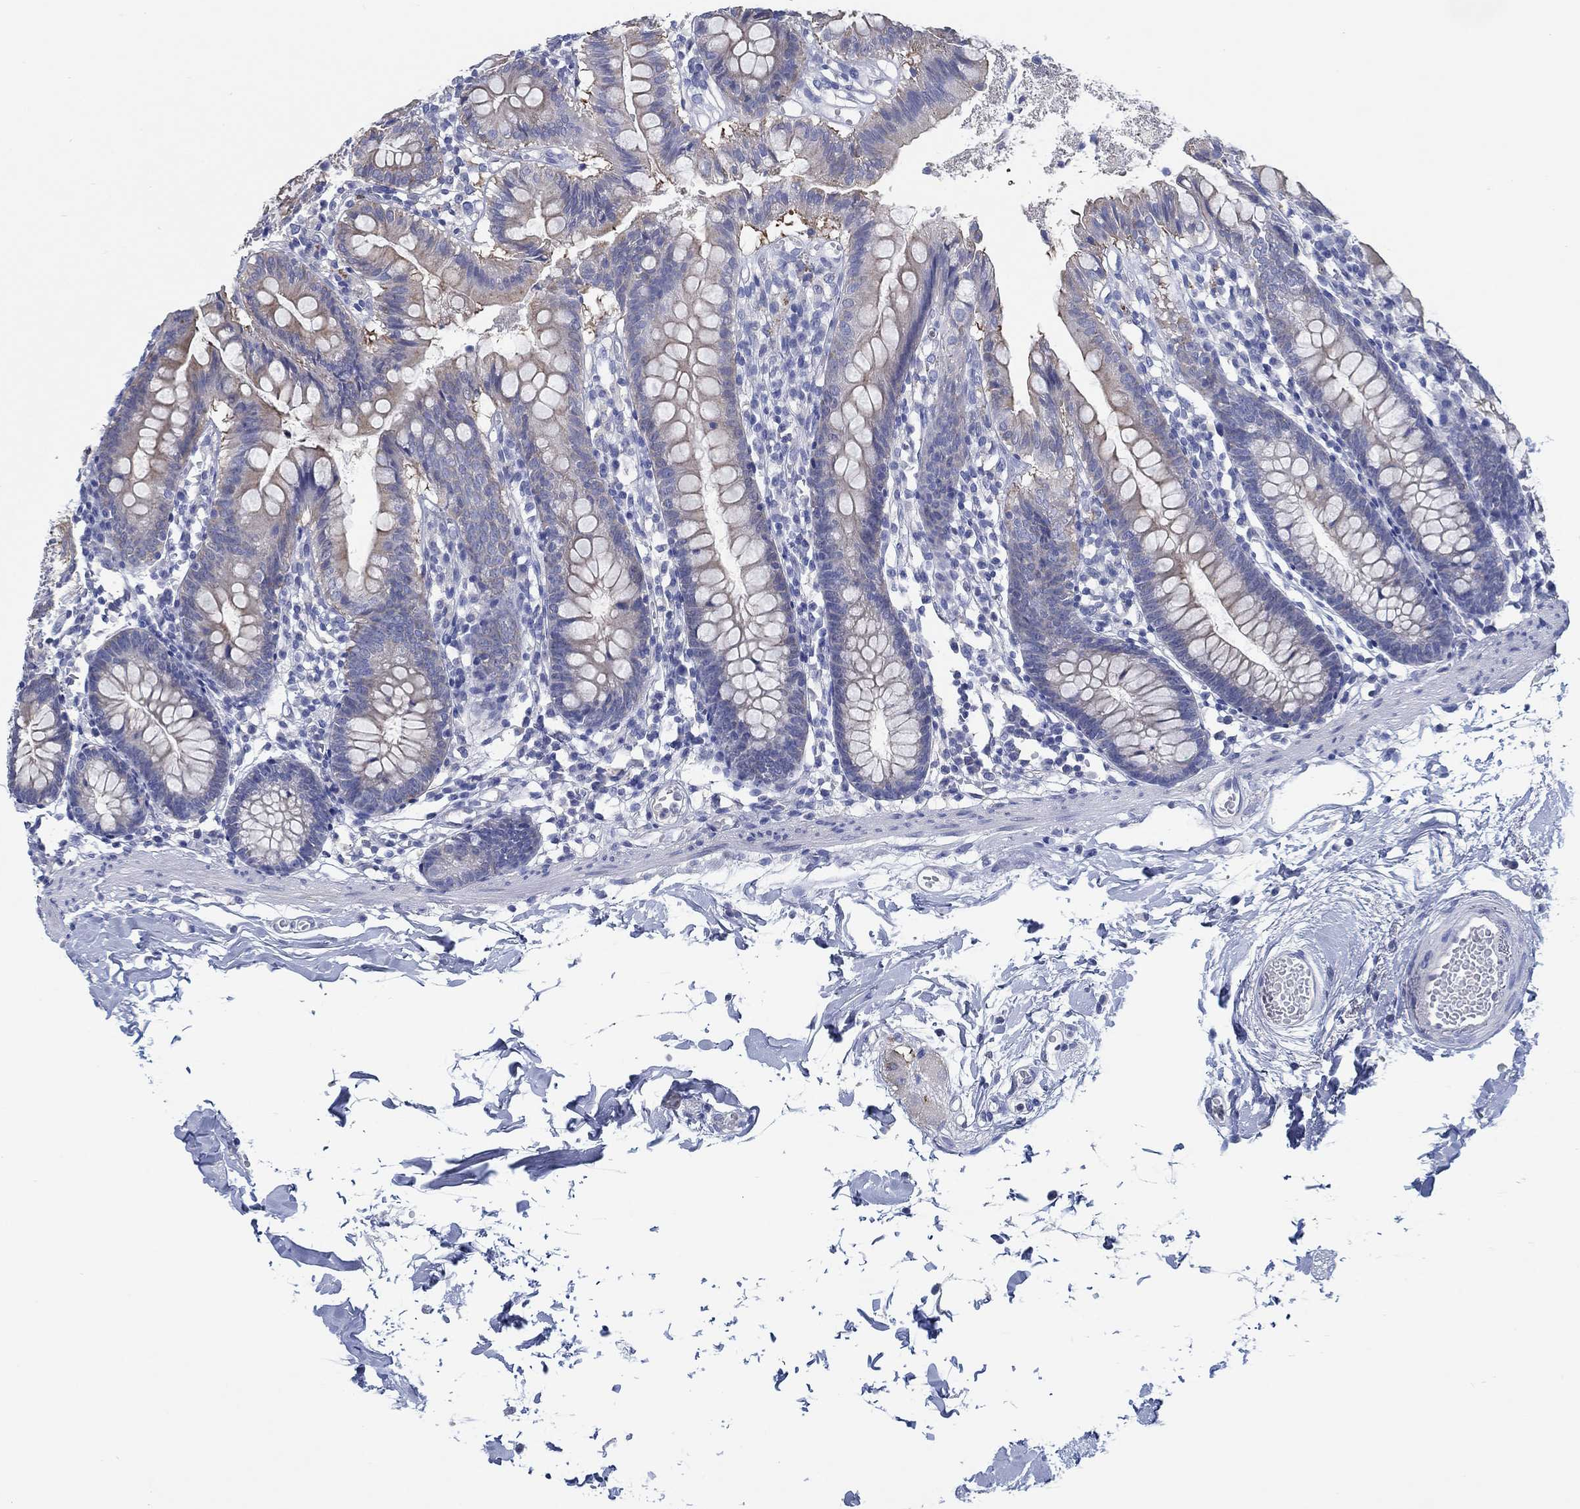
{"staining": {"intensity": "moderate", "quantity": "<25%", "location": "cytoplasmic/membranous"}, "tissue": "small intestine", "cell_type": "Glandular cells", "image_type": "normal", "snomed": [{"axis": "morphology", "description": "Normal tissue, NOS"}, {"axis": "topography", "description": "Small intestine"}], "caption": "Immunohistochemical staining of unremarkable human small intestine displays moderate cytoplasmic/membranous protein positivity in about <25% of glandular cells.", "gene": "TOMM20L", "patient": {"sex": "female", "age": 90}}